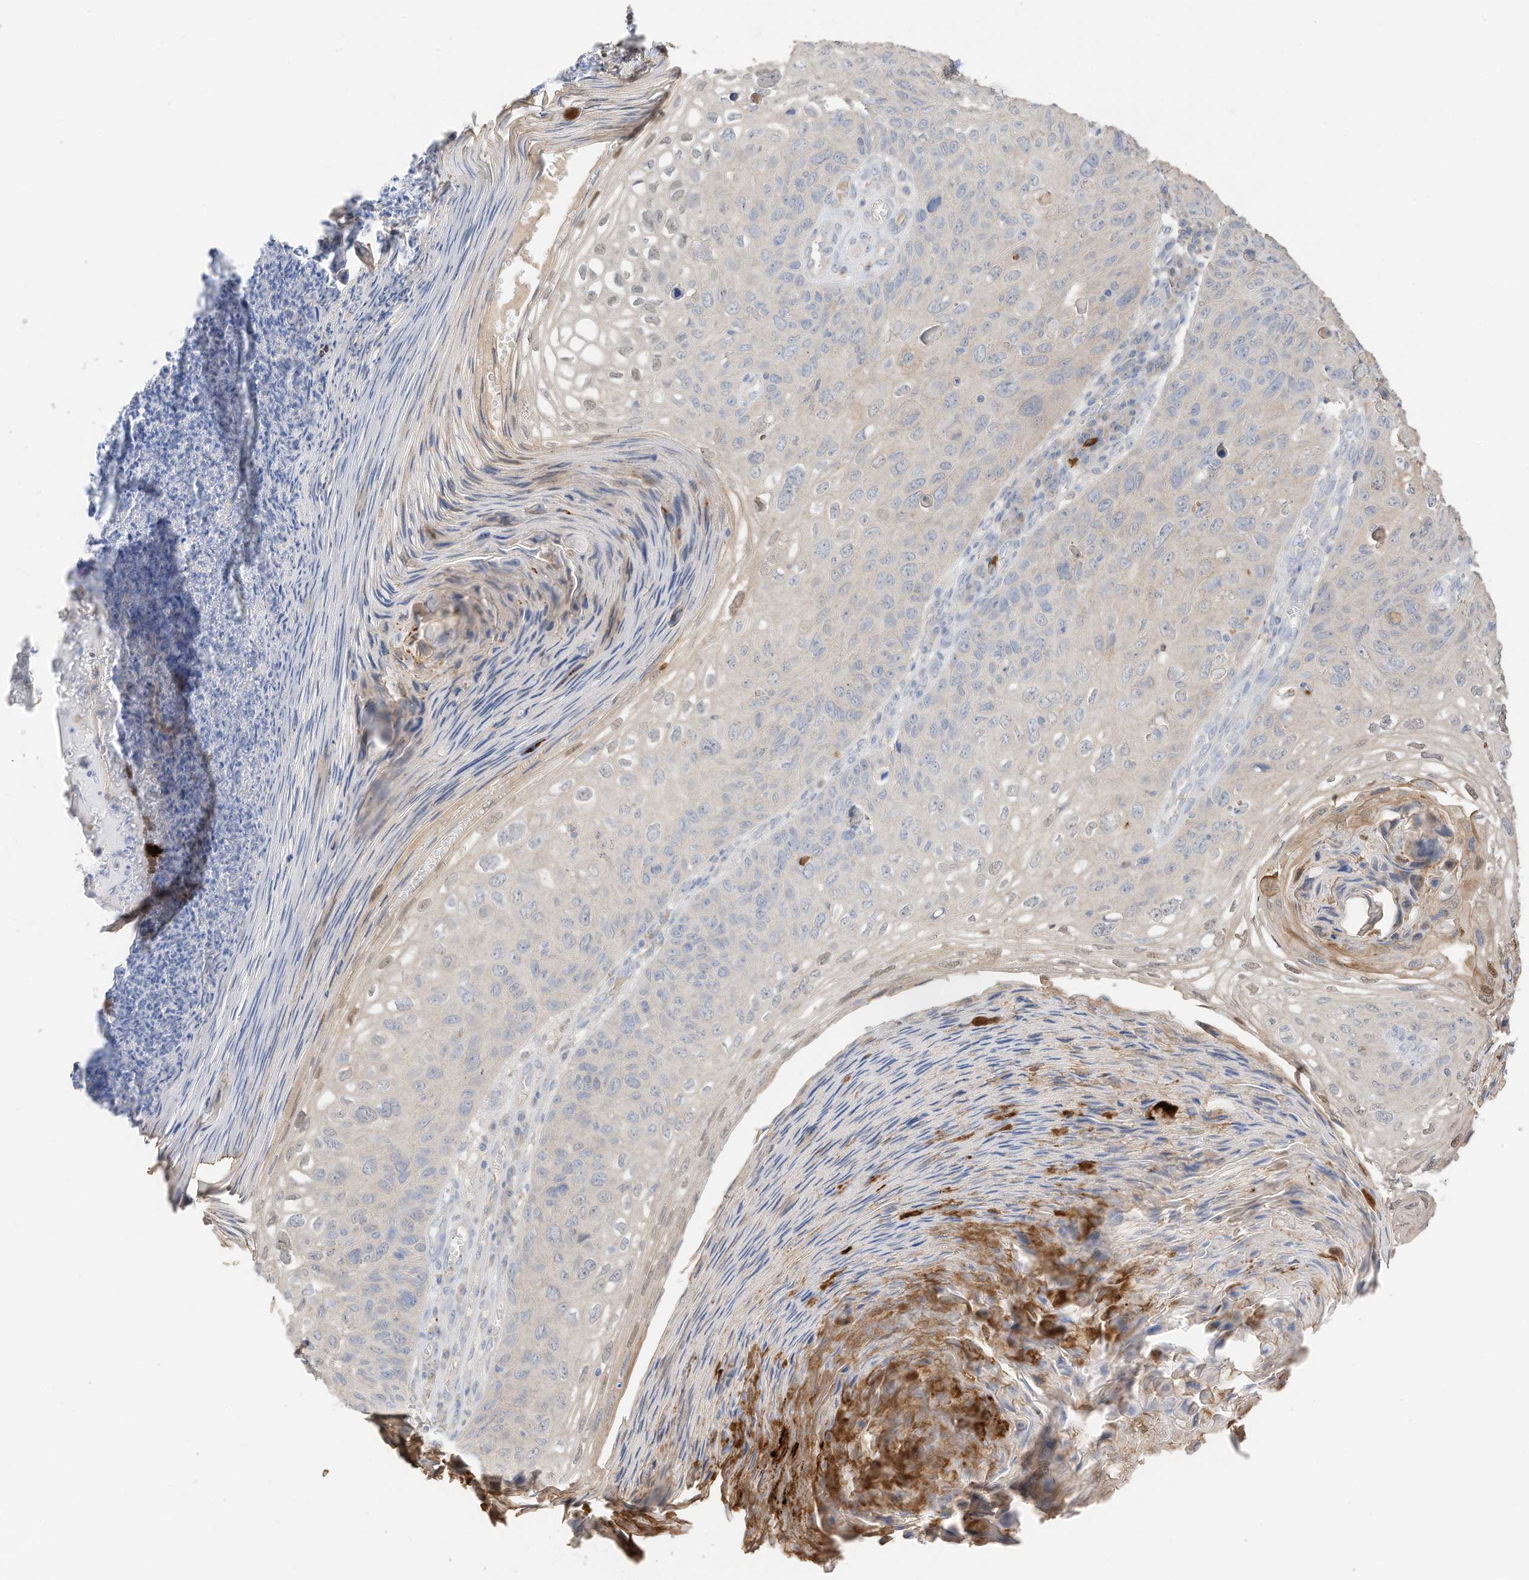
{"staining": {"intensity": "negative", "quantity": "none", "location": "none"}, "tissue": "skin cancer", "cell_type": "Tumor cells", "image_type": "cancer", "snomed": [{"axis": "morphology", "description": "Squamous cell carcinoma, NOS"}, {"axis": "topography", "description": "Skin"}], "caption": "Immunohistochemistry (IHC) image of skin squamous cell carcinoma stained for a protein (brown), which shows no staining in tumor cells.", "gene": "CAPN13", "patient": {"sex": "female", "age": 90}}